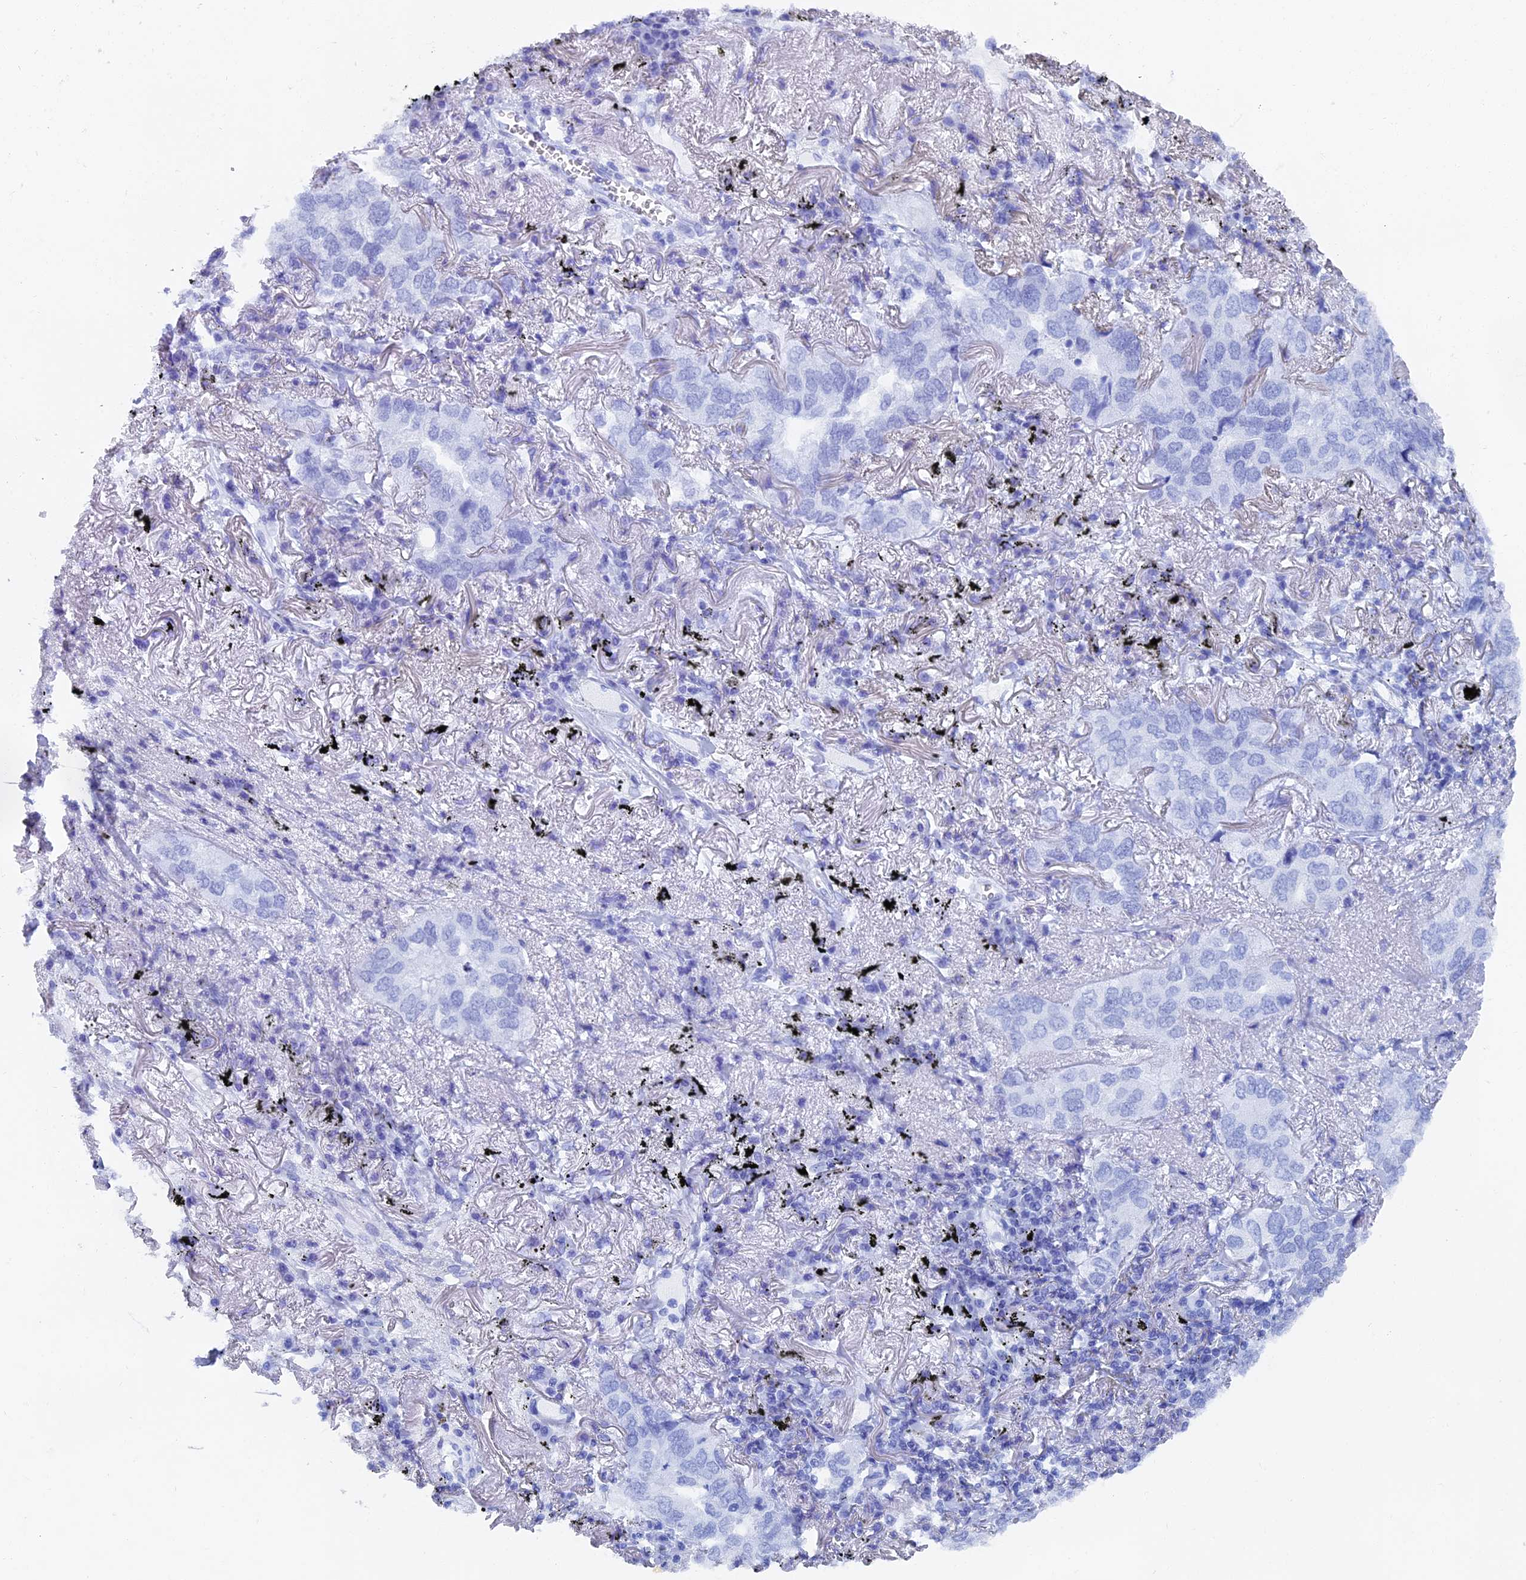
{"staining": {"intensity": "negative", "quantity": "none", "location": "none"}, "tissue": "lung cancer", "cell_type": "Tumor cells", "image_type": "cancer", "snomed": [{"axis": "morphology", "description": "Adenocarcinoma, NOS"}, {"axis": "topography", "description": "Lung"}], "caption": "Tumor cells show no significant protein positivity in lung cancer (adenocarcinoma). (DAB (3,3'-diaminobenzidine) immunohistochemistry (IHC), high magnification).", "gene": "RASGRF1", "patient": {"sex": "male", "age": 65}}